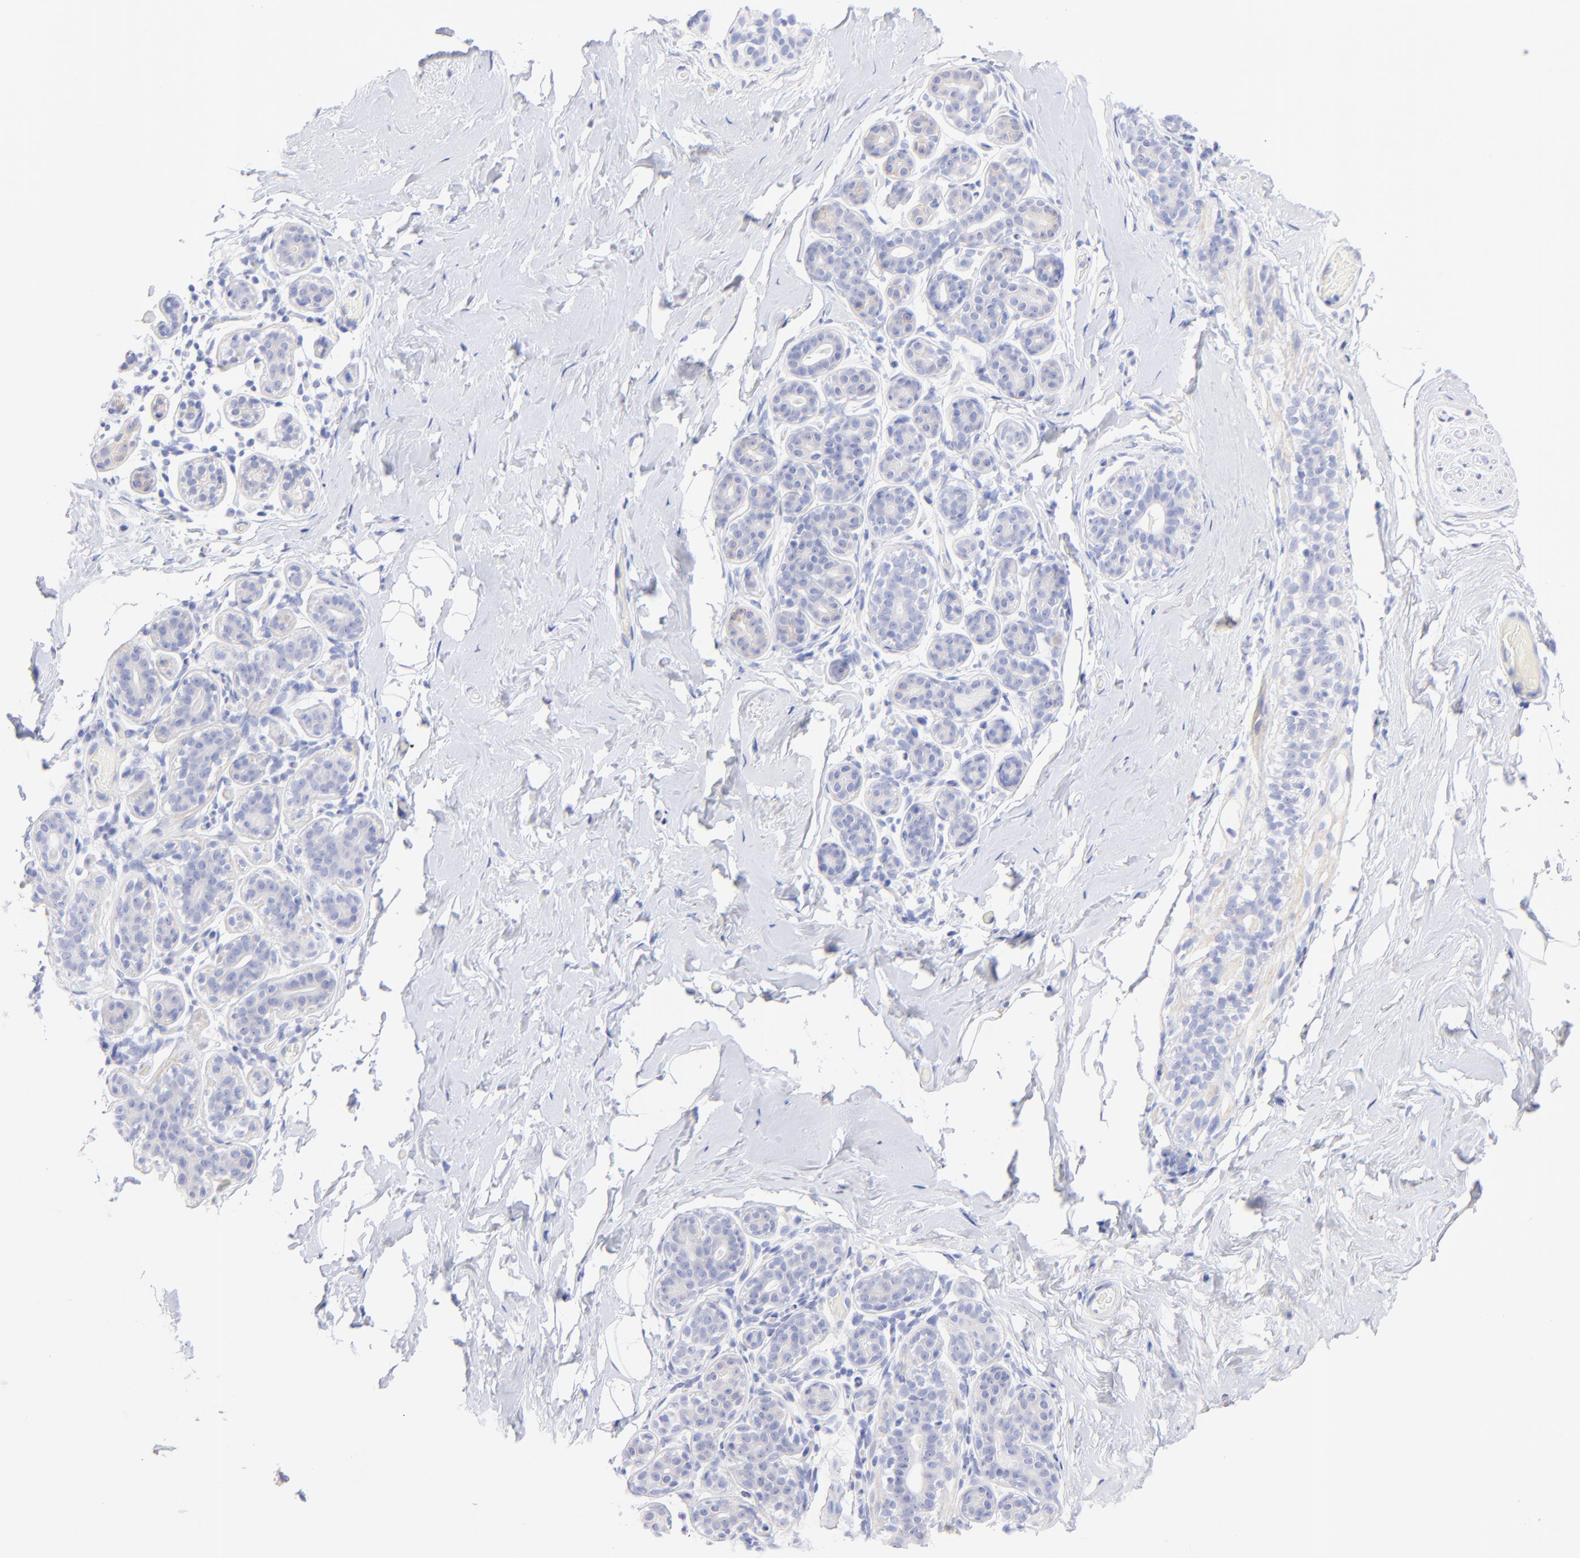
{"staining": {"intensity": "negative", "quantity": "none", "location": "none"}, "tissue": "breast", "cell_type": "Adipocytes", "image_type": "normal", "snomed": [{"axis": "morphology", "description": "Normal tissue, NOS"}, {"axis": "topography", "description": "Breast"}, {"axis": "topography", "description": "Soft tissue"}], "caption": "This is an IHC micrograph of benign breast. There is no staining in adipocytes.", "gene": "C1QTNF6", "patient": {"sex": "female", "age": 75}}